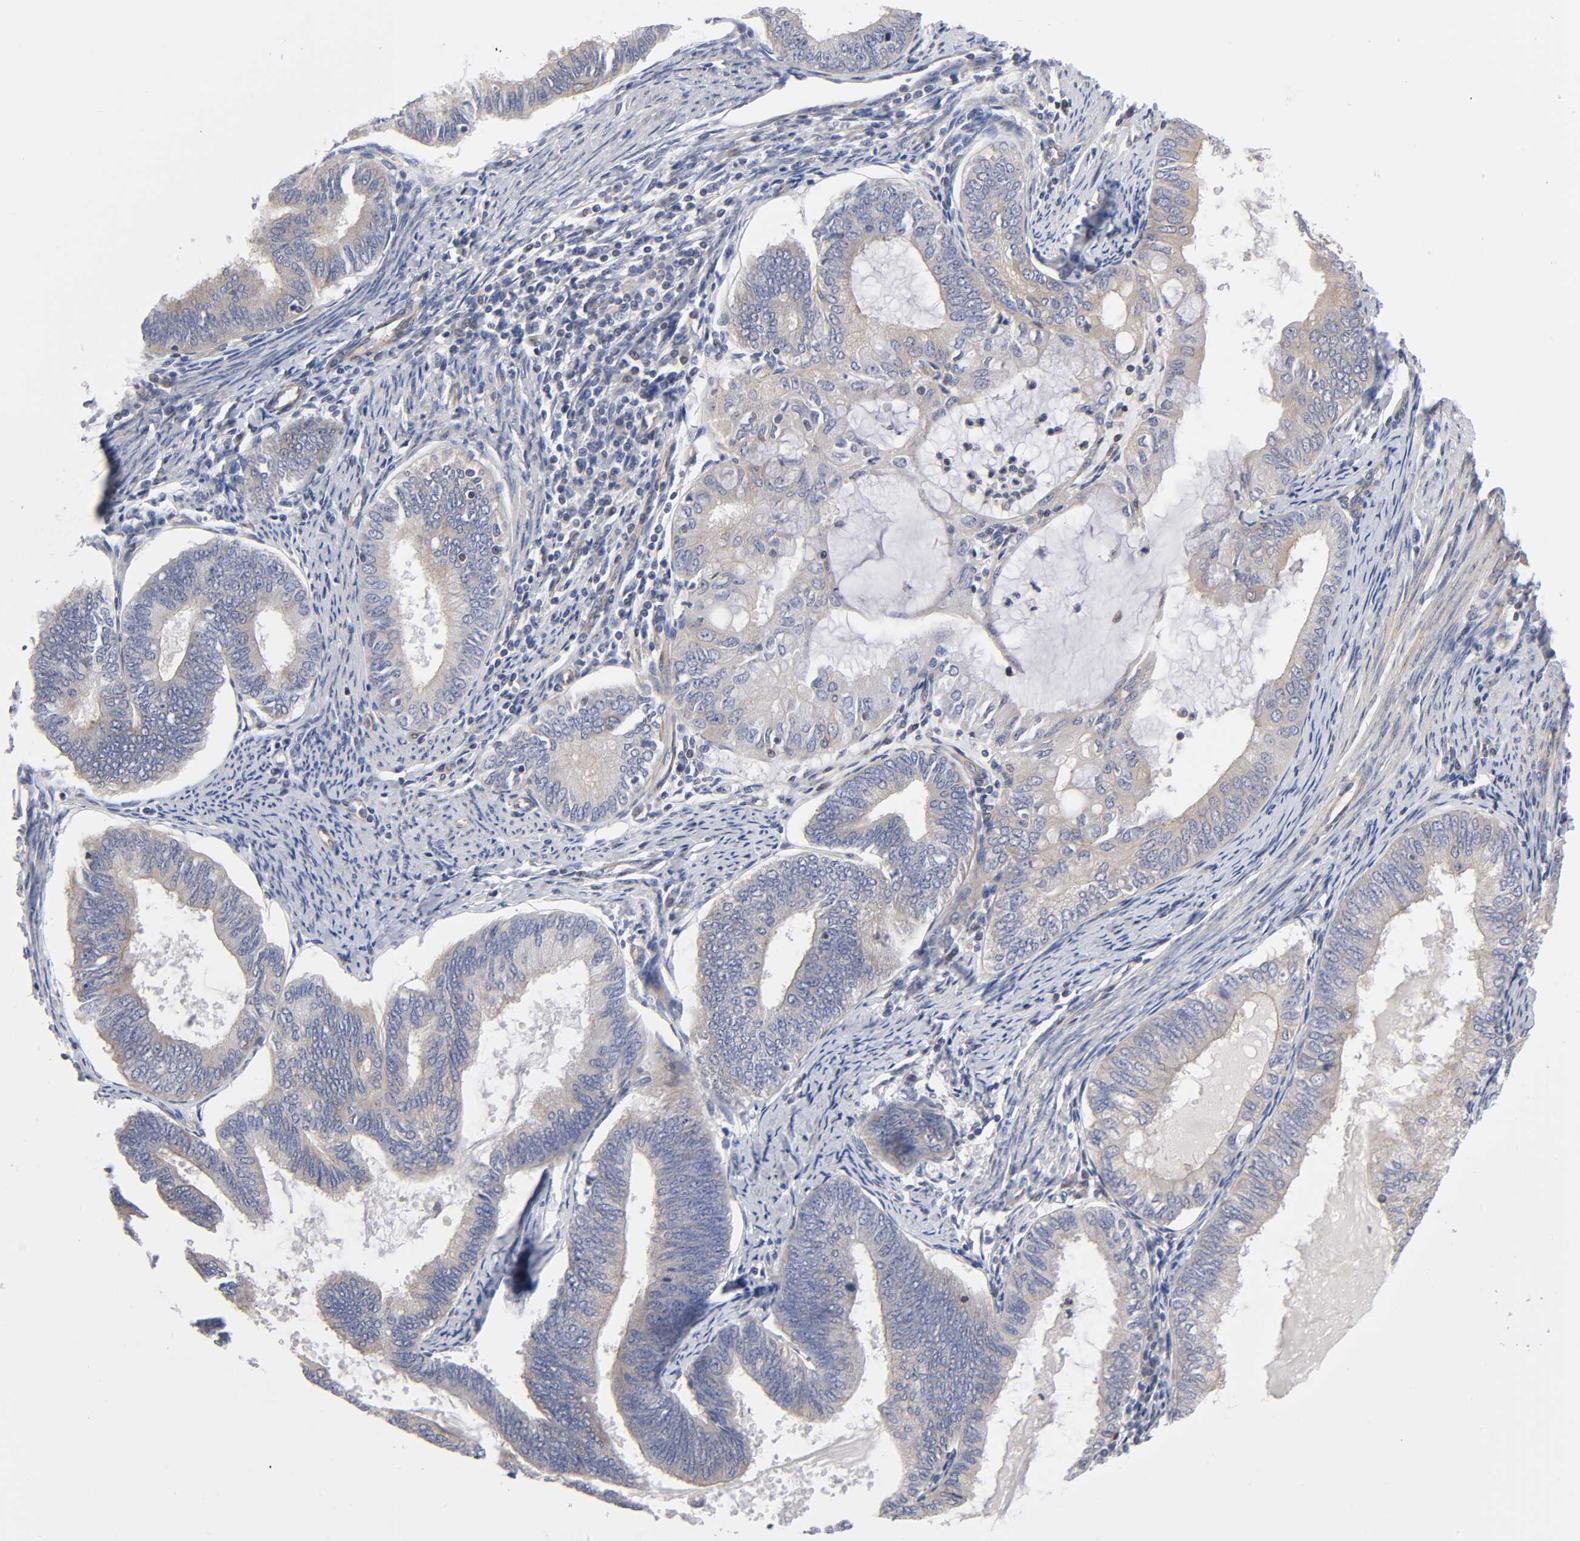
{"staining": {"intensity": "weak", "quantity": "25%-75%", "location": "cytoplasmic/membranous"}, "tissue": "endometrial cancer", "cell_type": "Tumor cells", "image_type": "cancer", "snomed": [{"axis": "morphology", "description": "Adenocarcinoma, NOS"}, {"axis": "topography", "description": "Endometrium"}], "caption": "Approximately 25%-75% of tumor cells in endometrial cancer reveal weak cytoplasmic/membranous protein expression as visualized by brown immunohistochemical staining.", "gene": "STRN3", "patient": {"sex": "female", "age": 86}}